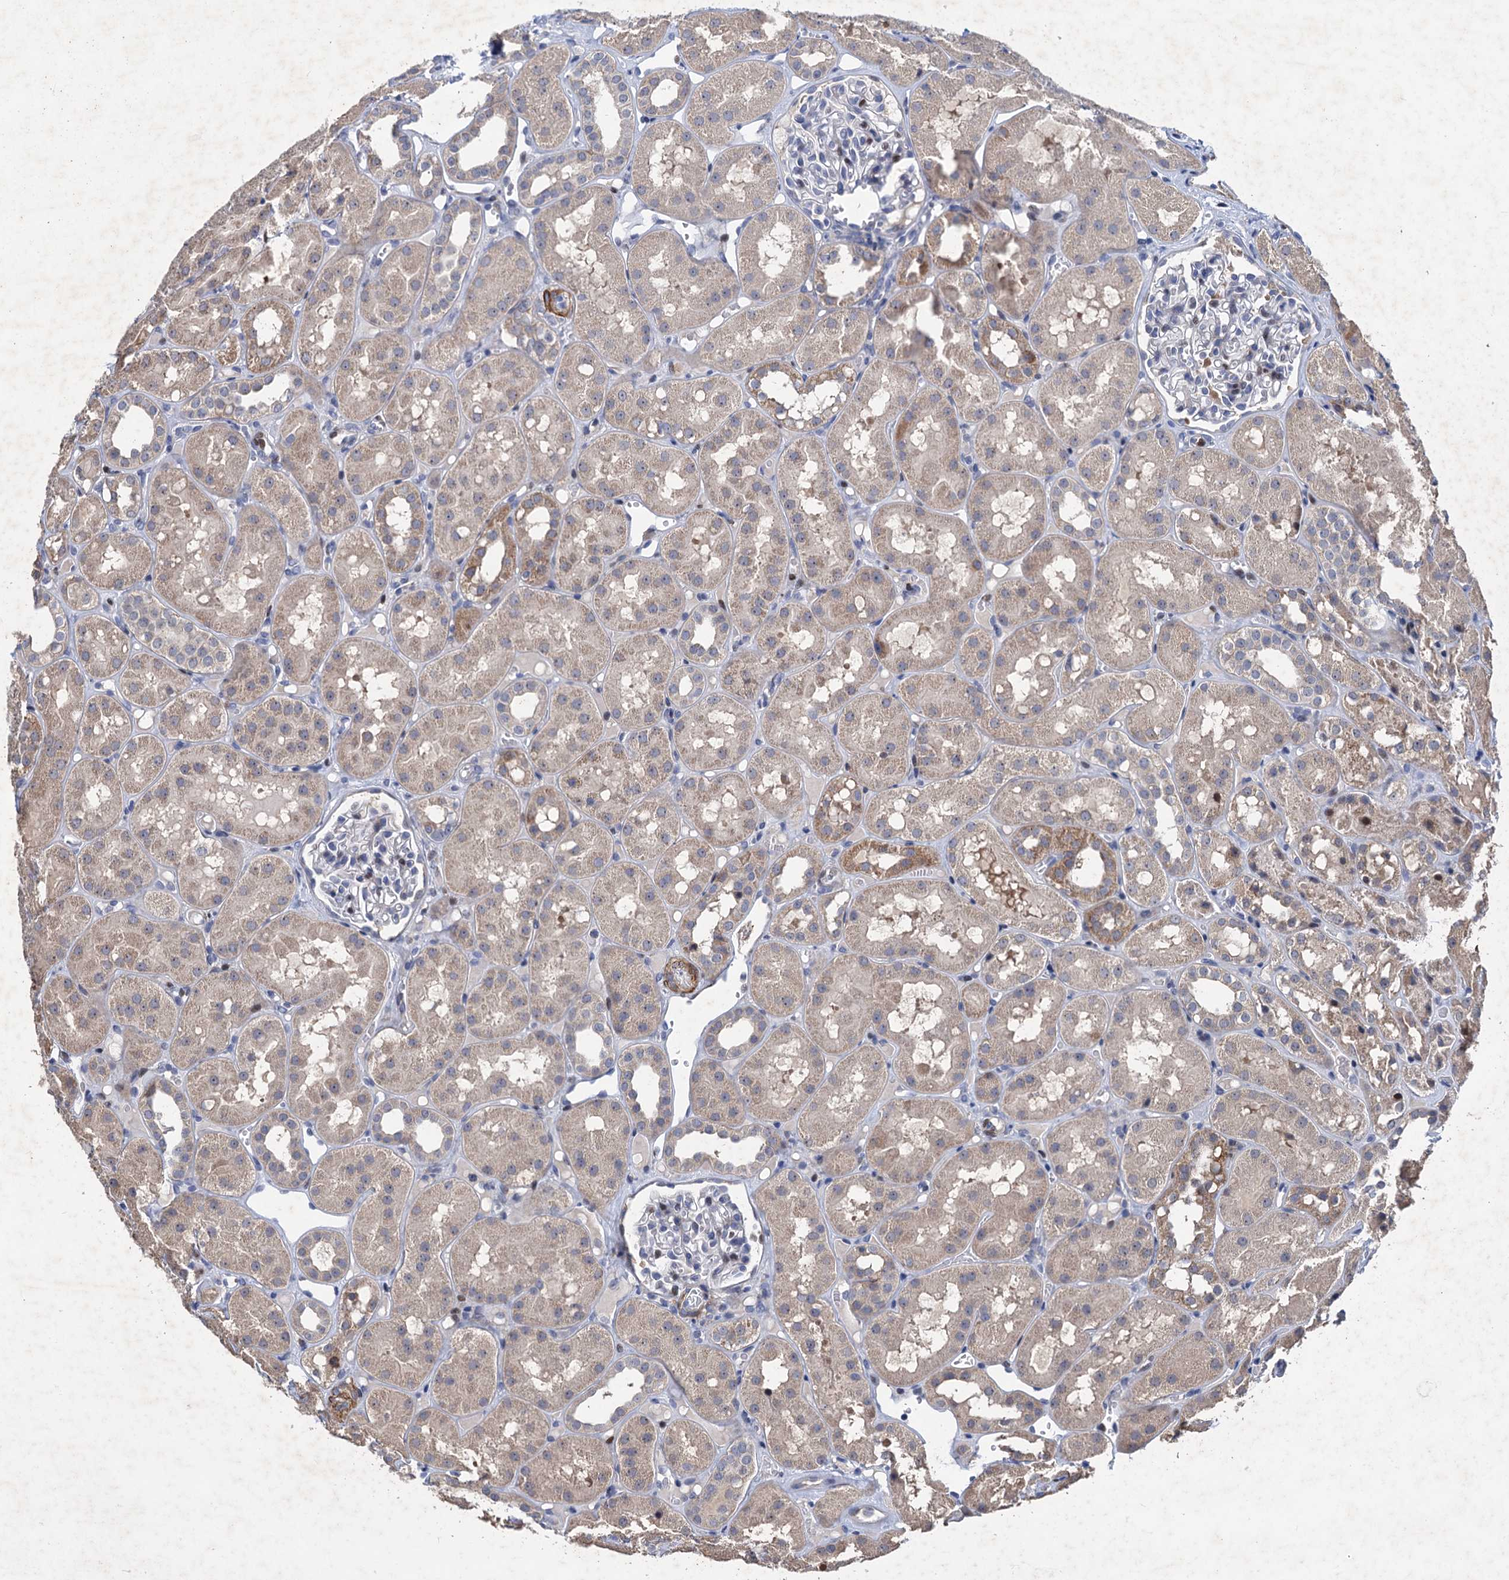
{"staining": {"intensity": "weak", "quantity": "<25%", "location": "cytoplasmic/membranous"}, "tissue": "kidney", "cell_type": "Cells in glomeruli", "image_type": "normal", "snomed": [{"axis": "morphology", "description": "Normal tissue, NOS"}, {"axis": "topography", "description": "Kidney"}], "caption": "DAB immunohistochemical staining of unremarkable kidney exhibits no significant expression in cells in glomeruli.", "gene": "ESYT3", "patient": {"sex": "male", "age": 16}}